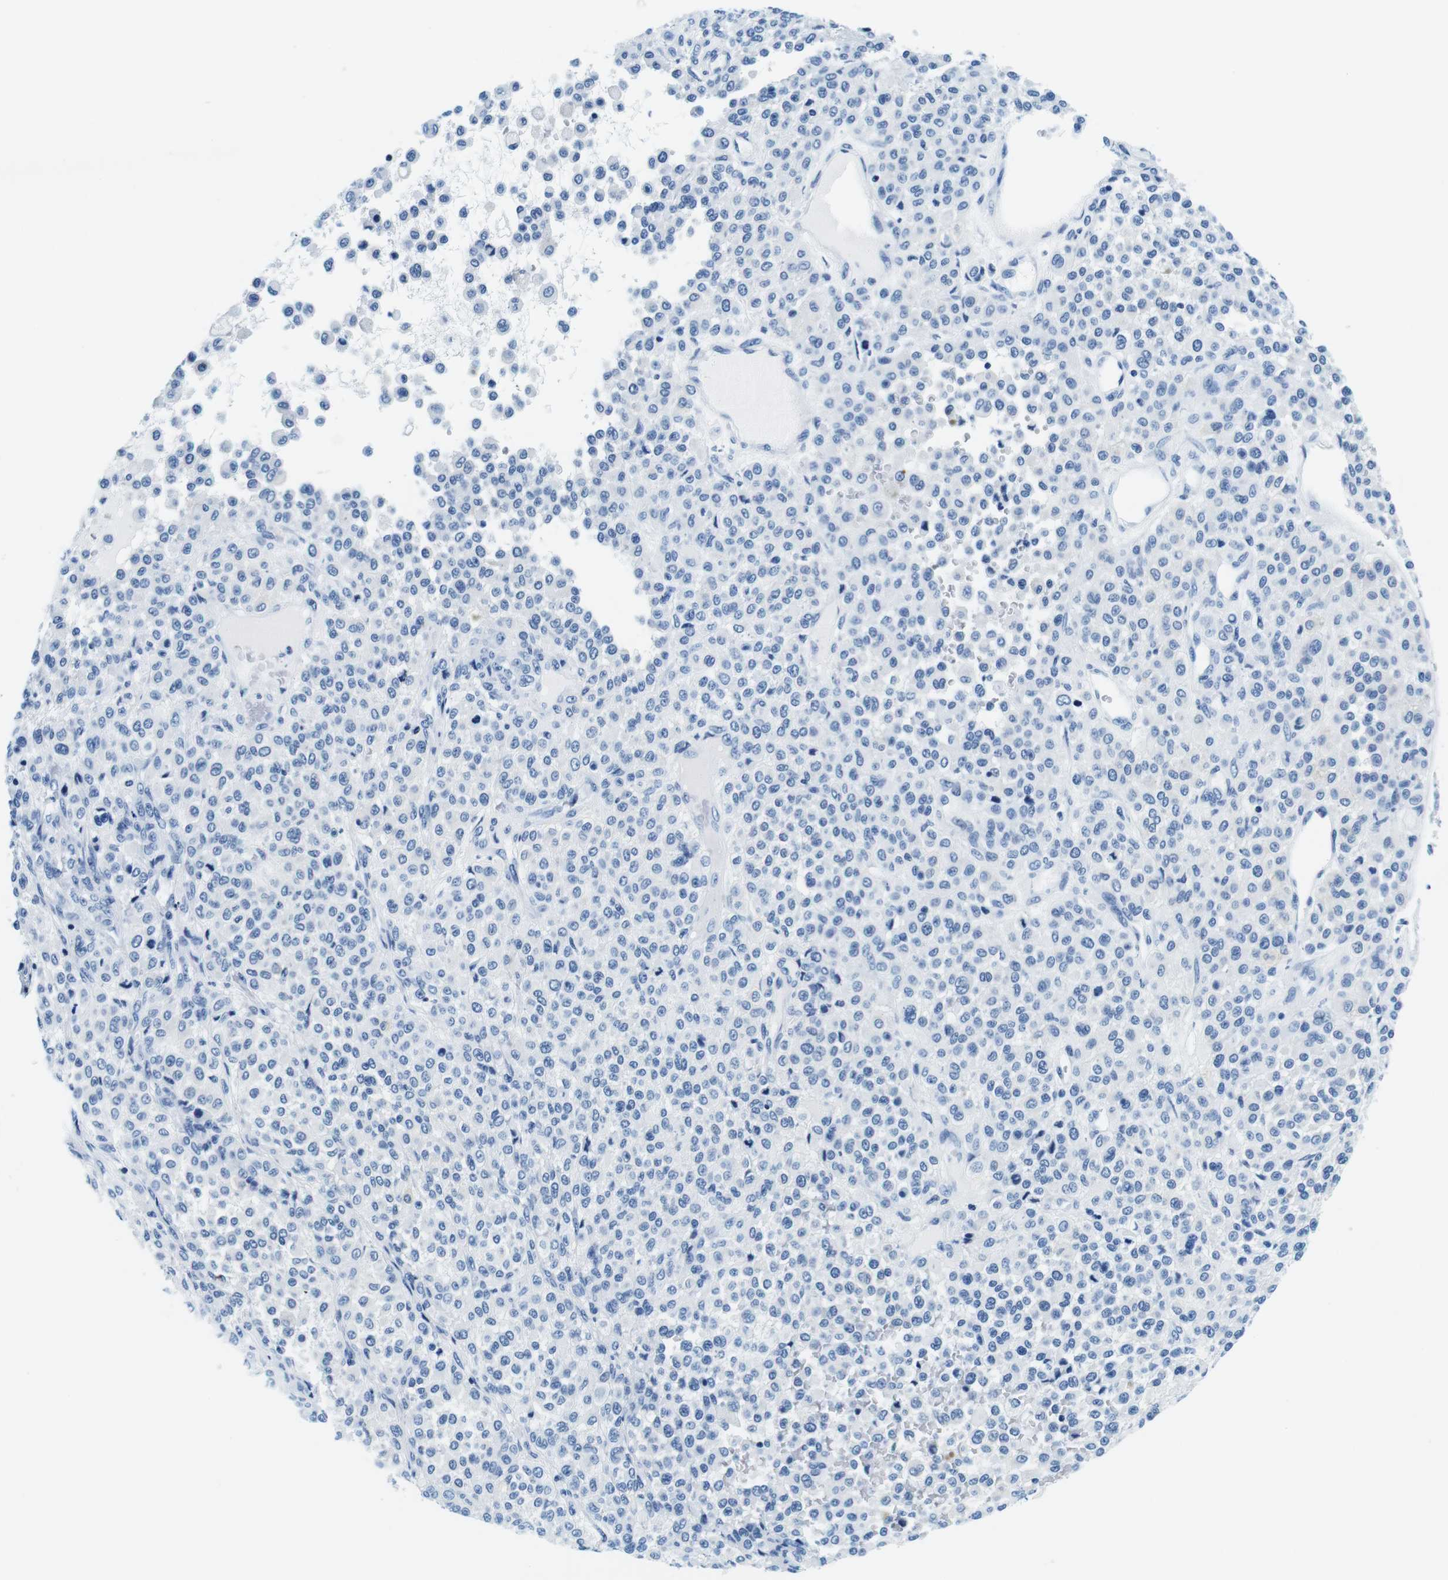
{"staining": {"intensity": "negative", "quantity": "none", "location": "none"}, "tissue": "melanoma", "cell_type": "Tumor cells", "image_type": "cancer", "snomed": [{"axis": "morphology", "description": "Malignant melanoma, Metastatic site"}, {"axis": "topography", "description": "Pancreas"}], "caption": "The immunohistochemistry micrograph has no significant positivity in tumor cells of malignant melanoma (metastatic site) tissue.", "gene": "ELANE", "patient": {"sex": "female", "age": 30}}